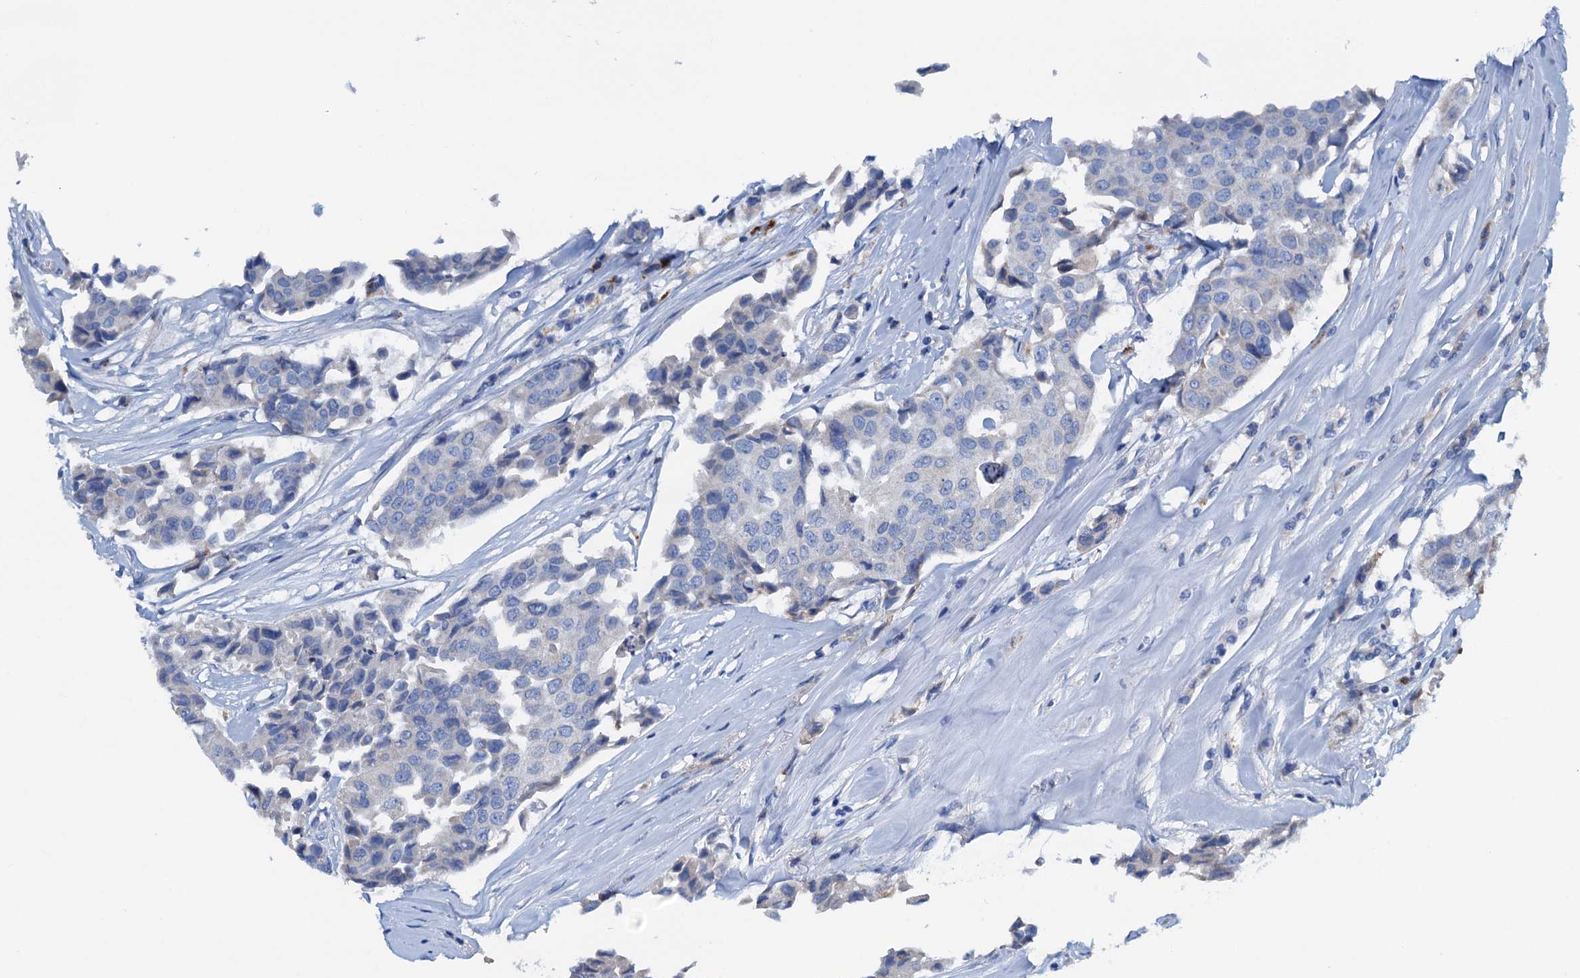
{"staining": {"intensity": "negative", "quantity": "none", "location": "none"}, "tissue": "breast cancer", "cell_type": "Tumor cells", "image_type": "cancer", "snomed": [{"axis": "morphology", "description": "Duct carcinoma"}, {"axis": "topography", "description": "Breast"}], "caption": "Invasive ductal carcinoma (breast) stained for a protein using IHC reveals no expression tumor cells.", "gene": "C1QTNF4", "patient": {"sex": "female", "age": 80}}